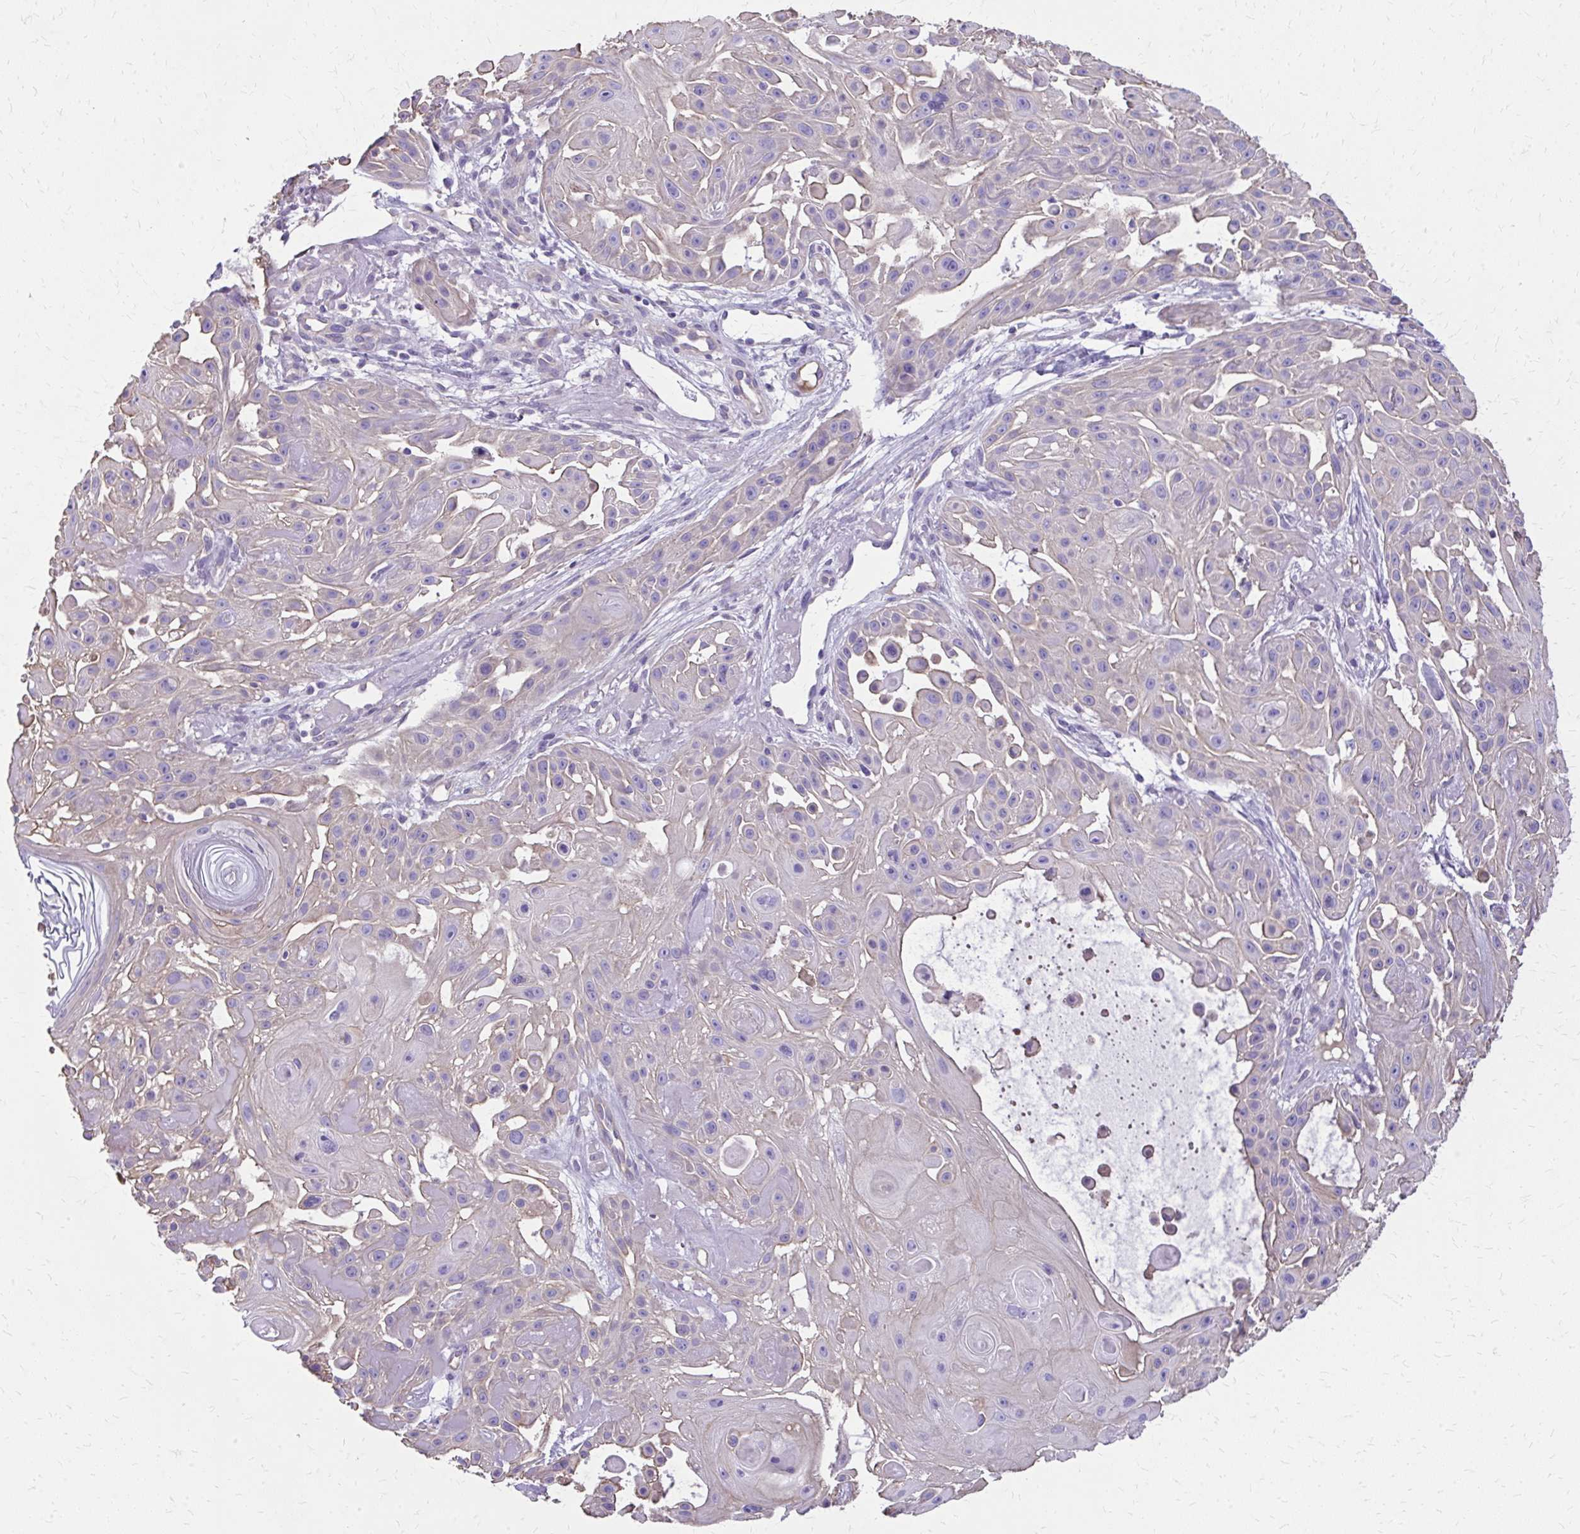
{"staining": {"intensity": "weak", "quantity": "25%-75%", "location": "cytoplasmic/membranous"}, "tissue": "skin cancer", "cell_type": "Tumor cells", "image_type": "cancer", "snomed": [{"axis": "morphology", "description": "Squamous cell carcinoma, NOS"}, {"axis": "topography", "description": "Skin"}], "caption": "Skin cancer (squamous cell carcinoma) was stained to show a protein in brown. There is low levels of weak cytoplasmic/membranous expression in about 25%-75% of tumor cells. (Stains: DAB in brown, nuclei in blue, Microscopy: brightfield microscopy at high magnification).", "gene": "RUNDC3B", "patient": {"sex": "male", "age": 91}}